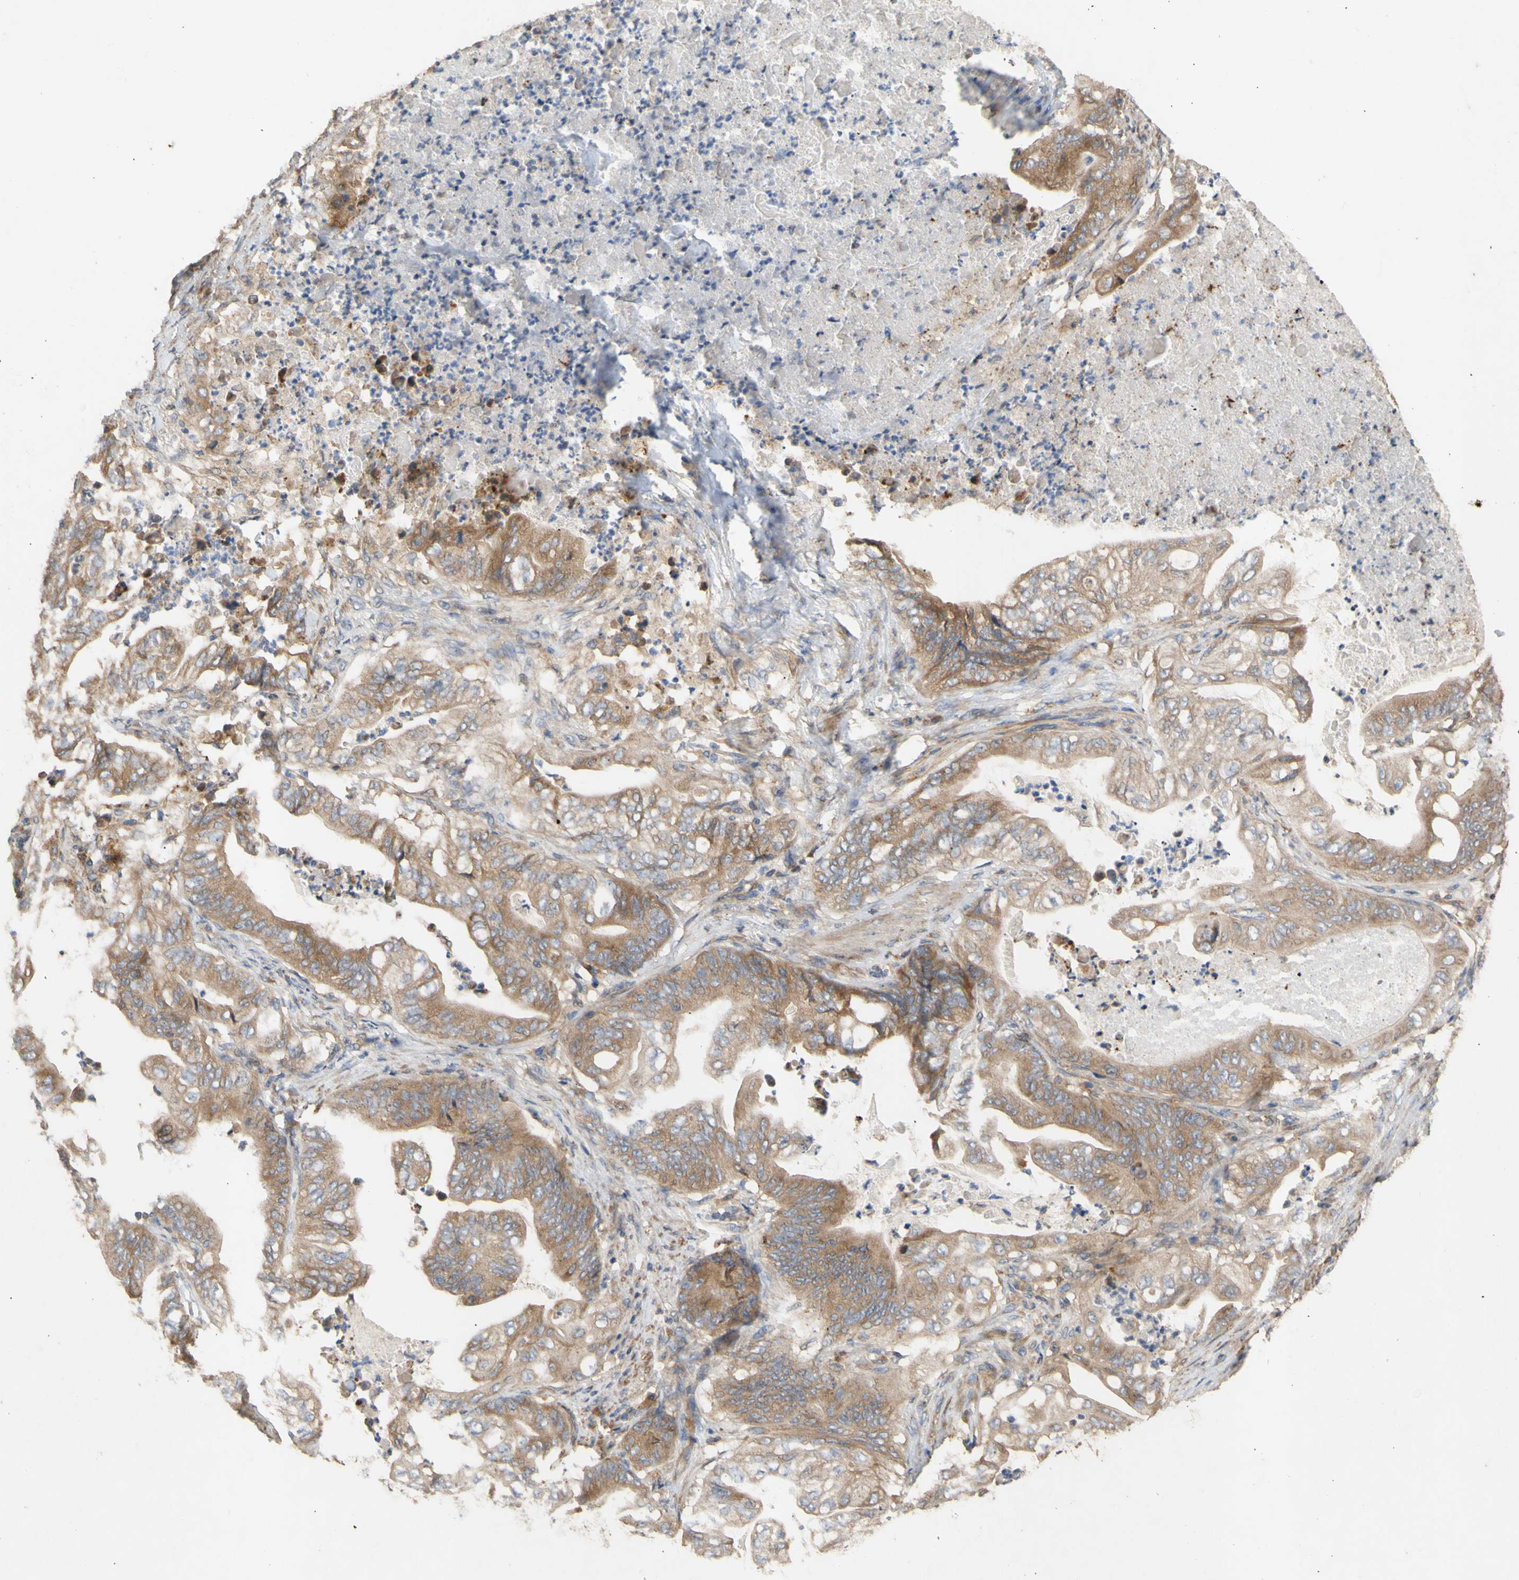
{"staining": {"intensity": "moderate", "quantity": ">75%", "location": "cytoplasmic/membranous"}, "tissue": "stomach cancer", "cell_type": "Tumor cells", "image_type": "cancer", "snomed": [{"axis": "morphology", "description": "Adenocarcinoma, NOS"}, {"axis": "topography", "description": "Stomach"}], "caption": "Human stomach cancer stained with a protein marker exhibits moderate staining in tumor cells.", "gene": "EIF2S3", "patient": {"sex": "female", "age": 73}}